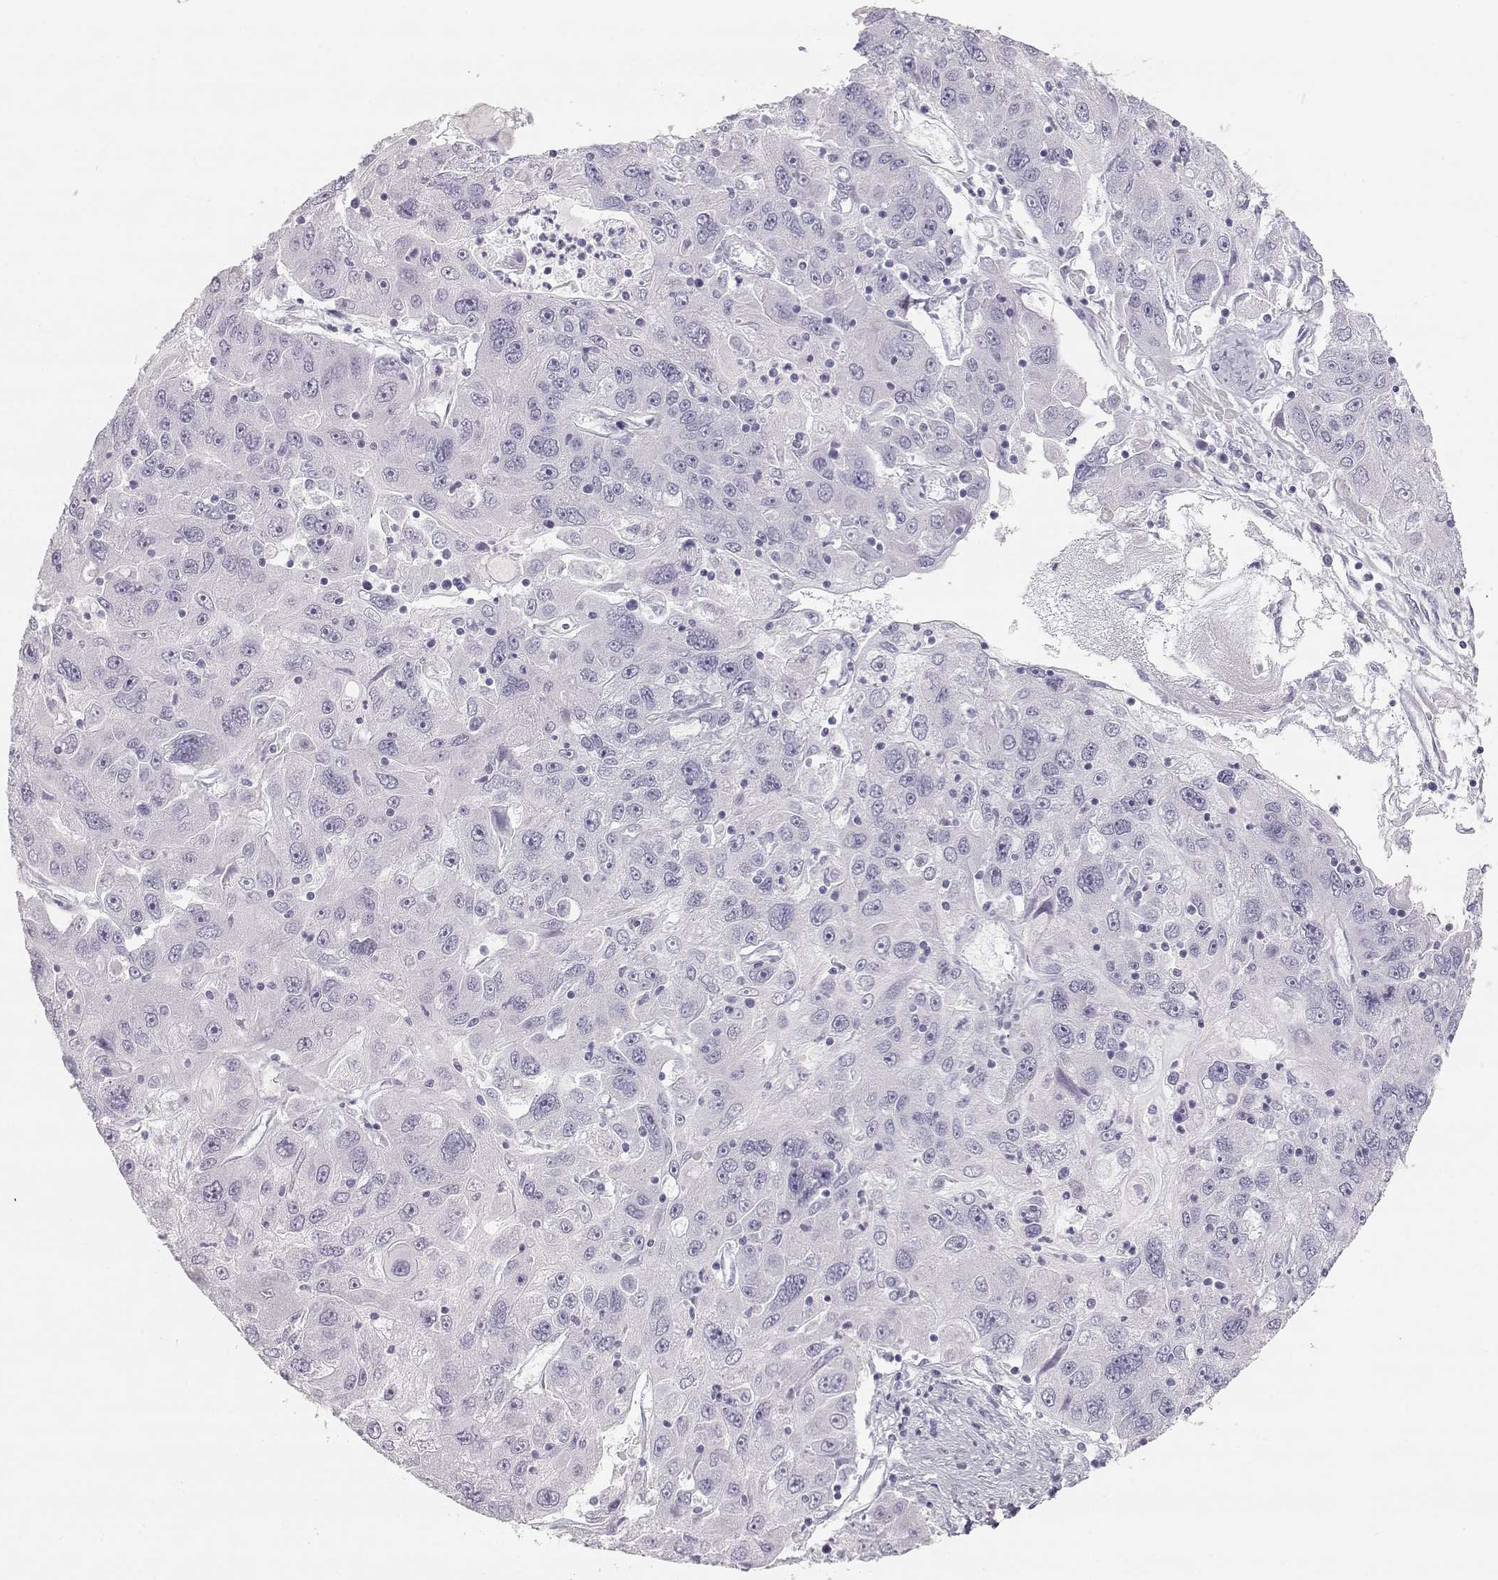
{"staining": {"intensity": "negative", "quantity": "none", "location": "none"}, "tissue": "stomach cancer", "cell_type": "Tumor cells", "image_type": "cancer", "snomed": [{"axis": "morphology", "description": "Adenocarcinoma, NOS"}, {"axis": "topography", "description": "Stomach"}], "caption": "Immunohistochemical staining of stomach adenocarcinoma demonstrates no significant positivity in tumor cells.", "gene": "LEPR", "patient": {"sex": "male", "age": 56}}